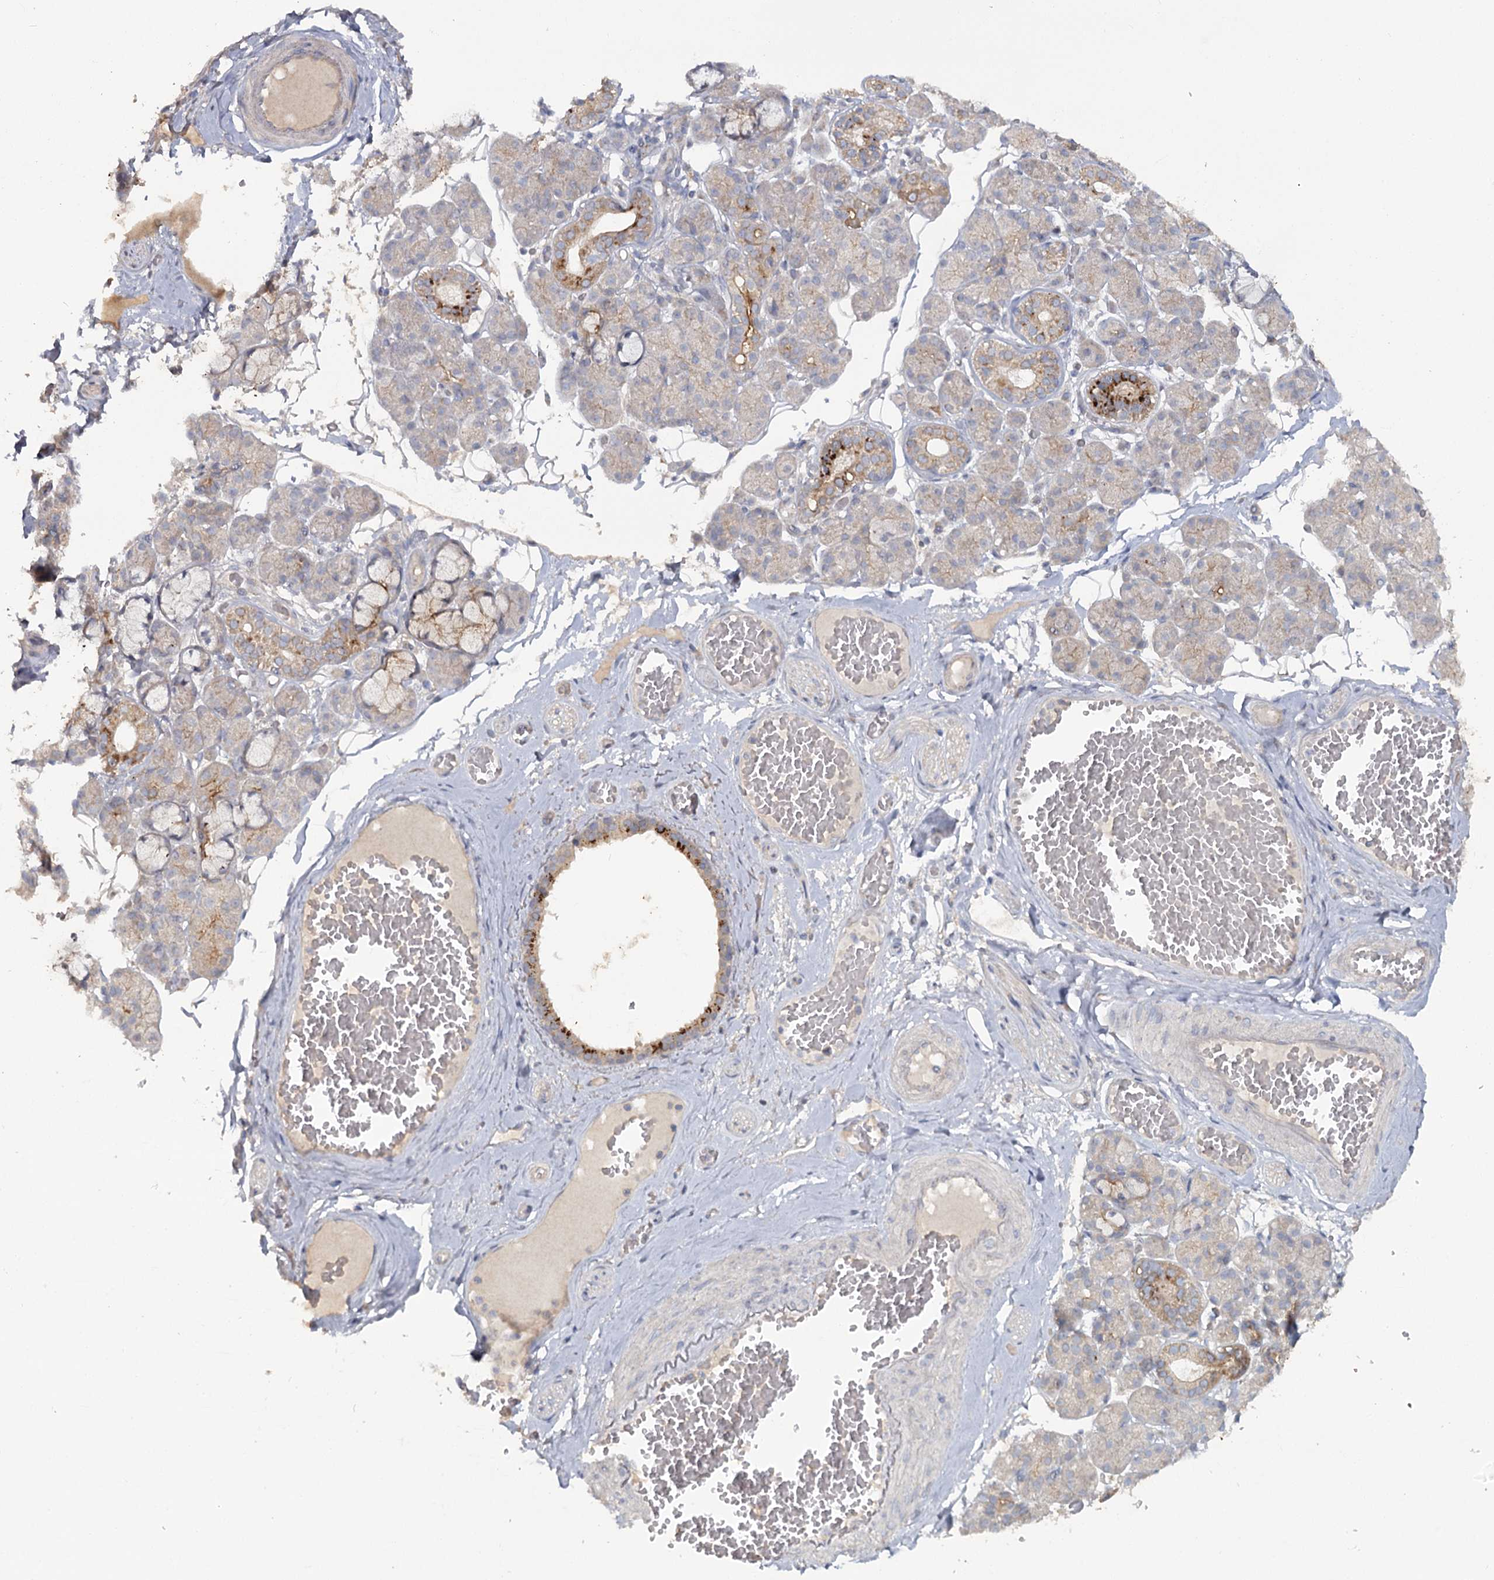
{"staining": {"intensity": "moderate", "quantity": "<25%", "location": "cytoplasmic/membranous"}, "tissue": "salivary gland", "cell_type": "Glandular cells", "image_type": "normal", "snomed": [{"axis": "morphology", "description": "Normal tissue, NOS"}, {"axis": "topography", "description": "Salivary gland"}], "caption": "Normal salivary gland shows moderate cytoplasmic/membranous positivity in approximately <25% of glandular cells.", "gene": "ANGPTL5", "patient": {"sex": "male", "age": 63}}